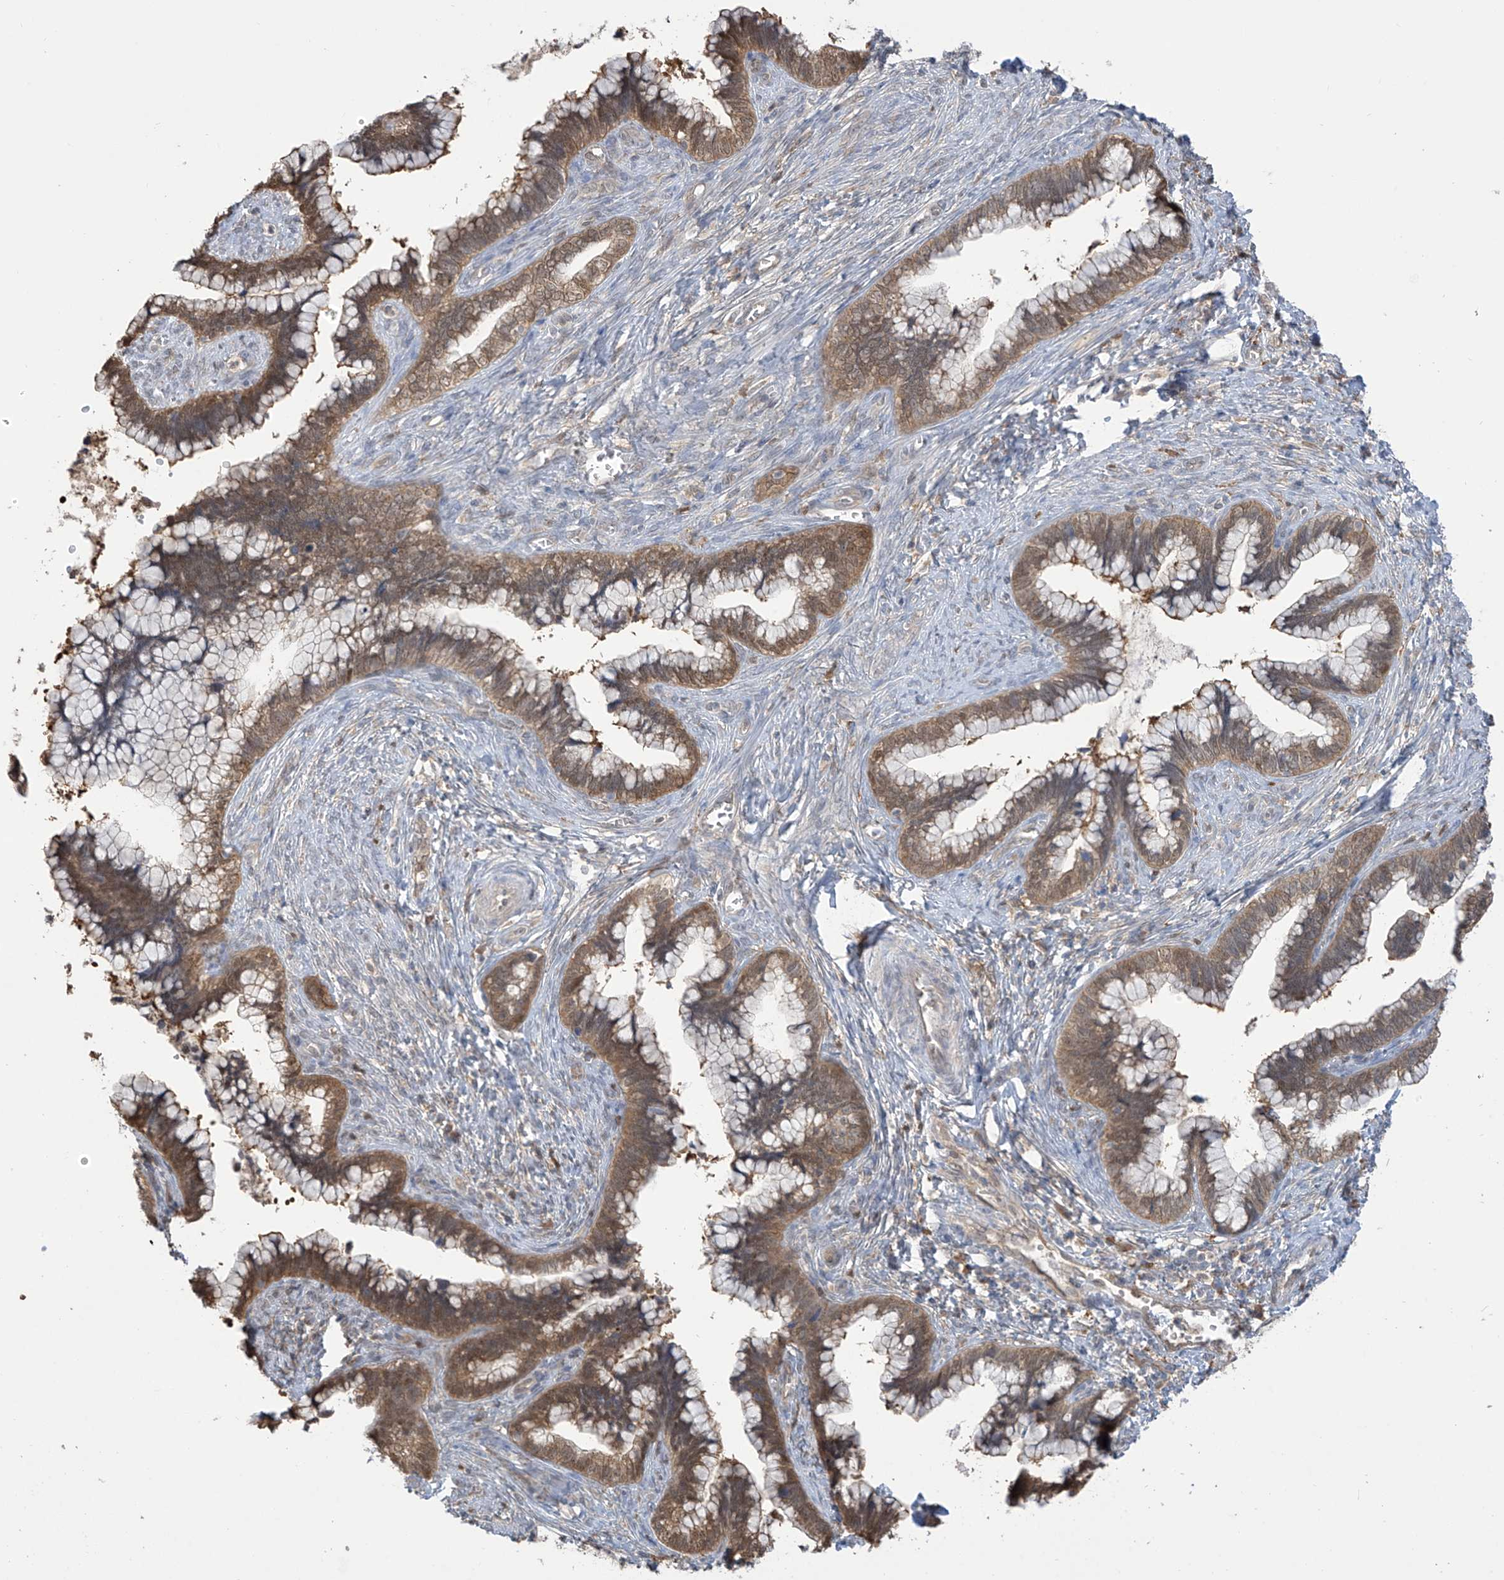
{"staining": {"intensity": "moderate", "quantity": ">75%", "location": "cytoplasmic/membranous,nuclear"}, "tissue": "cervical cancer", "cell_type": "Tumor cells", "image_type": "cancer", "snomed": [{"axis": "morphology", "description": "Adenocarcinoma, NOS"}, {"axis": "topography", "description": "Cervix"}], "caption": "This micrograph shows cervical cancer (adenocarcinoma) stained with IHC to label a protein in brown. The cytoplasmic/membranous and nuclear of tumor cells show moderate positivity for the protein. Nuclei are counter-stained blue.", "gene": "IDH1", "patient": {"sex": "female", "age": 44}}